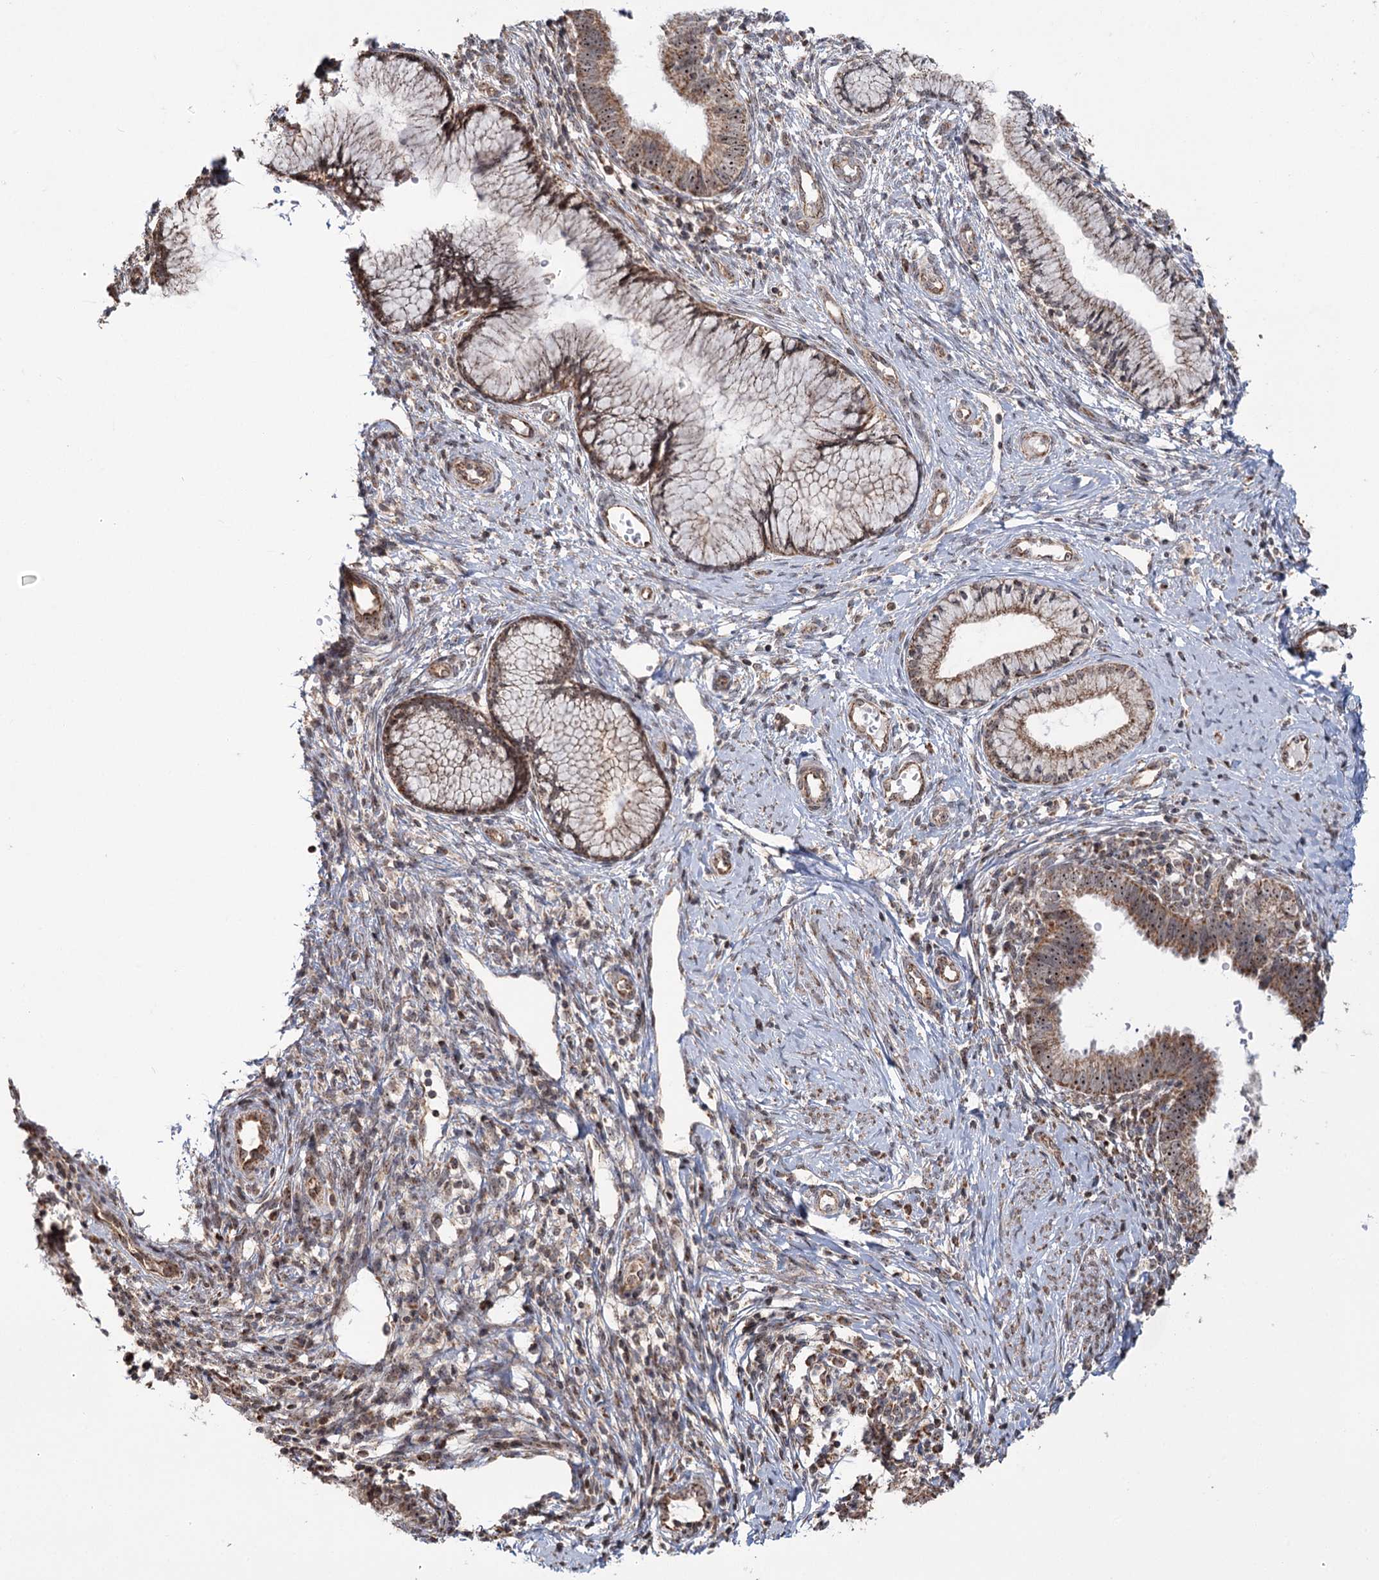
{"staining": {"intensity": "moderate", "quantity": ">75%", "location": "cytoplasmic/membranous,nuclear"}, "tissue": "cervical cancer", "cell_type": "Tumor cells", "image_type": "cancer", "snomed": [{"axis": "morphology", "description": "Adenocarcinoma, NOS"}, {"axis": "topography", "description": "Cervix"}], "caption": "Adenocarcinoma (cervical) stained with immunohistochemistry (IHC) reveals moderate cytoplasmic/membranous and nuclear staining in approximately >75% of tumor cells.", "gene": "STEEP1", "patient": {"sex": "female", "age": 36}}